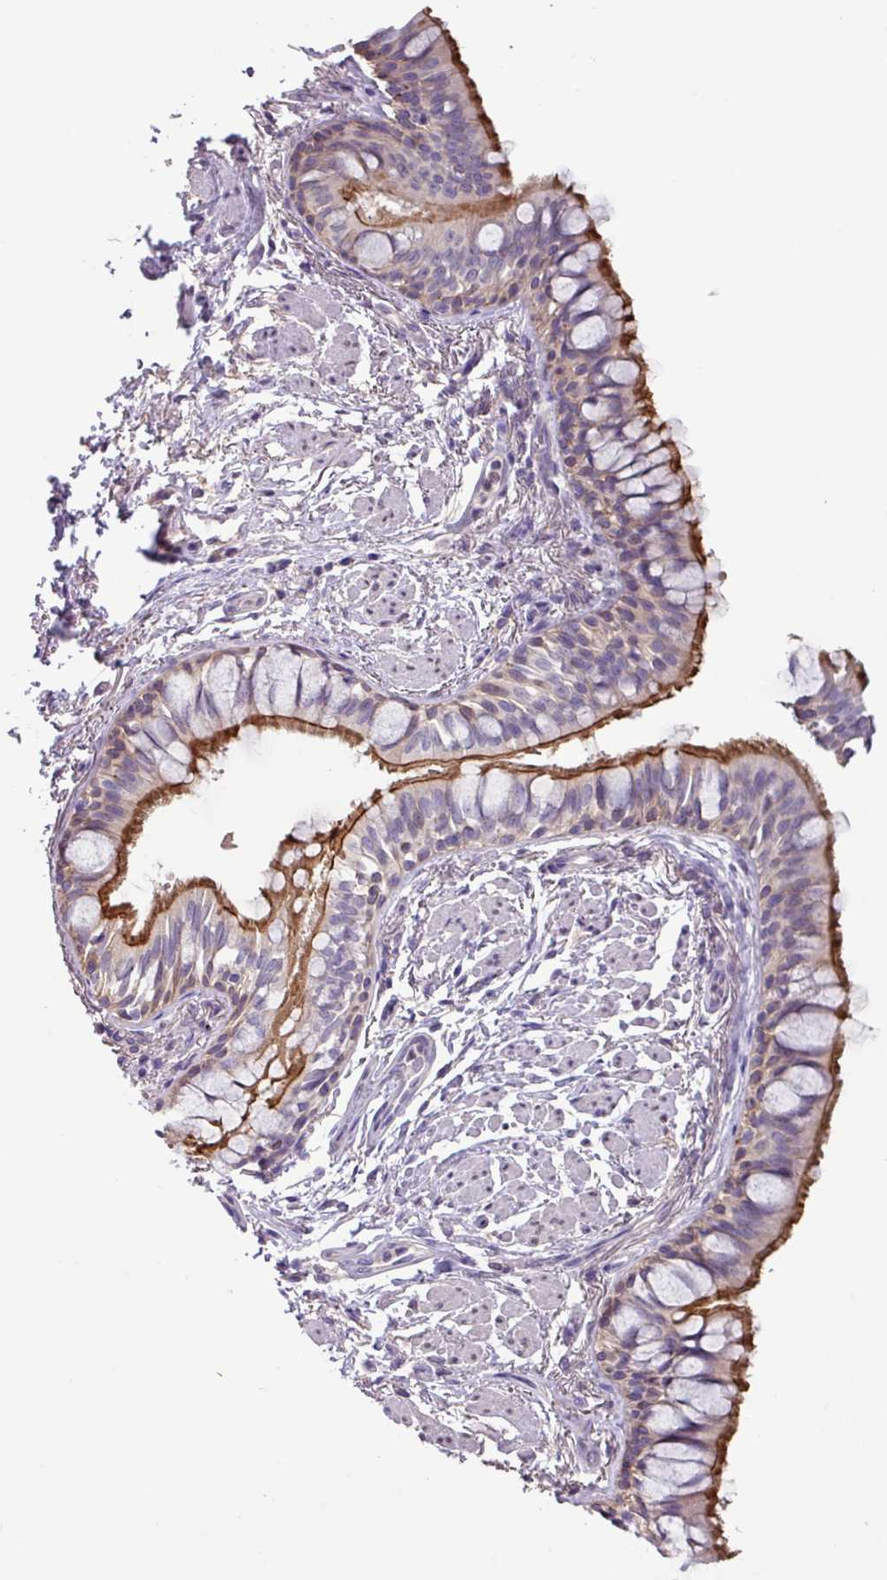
{"staining": {"intensity": "strong", "quantity": "25%-75%", "location": "cytoplasmic/membranous"}, "tissue": "bronchus", "cell_type": "Respiratory epithelial cells", "image_type": "normal", "snomed": [{"axis": "morphology", "description": "Normal tissue, NOS"}, {"axis": "topography", "description": "Bronchus"}], "caption": "An image of bronchus stained for a protein reveals strong cytoplasmic/membranous brown staining in respiratory epithelial cells. The protein of interest is stained brown, and the nuclei are stained in blue (DAB IHC with brightfield microscopy, high magnification).", "gene": "PNLDC1", "patient": {"sex": "male", "age": 70}}